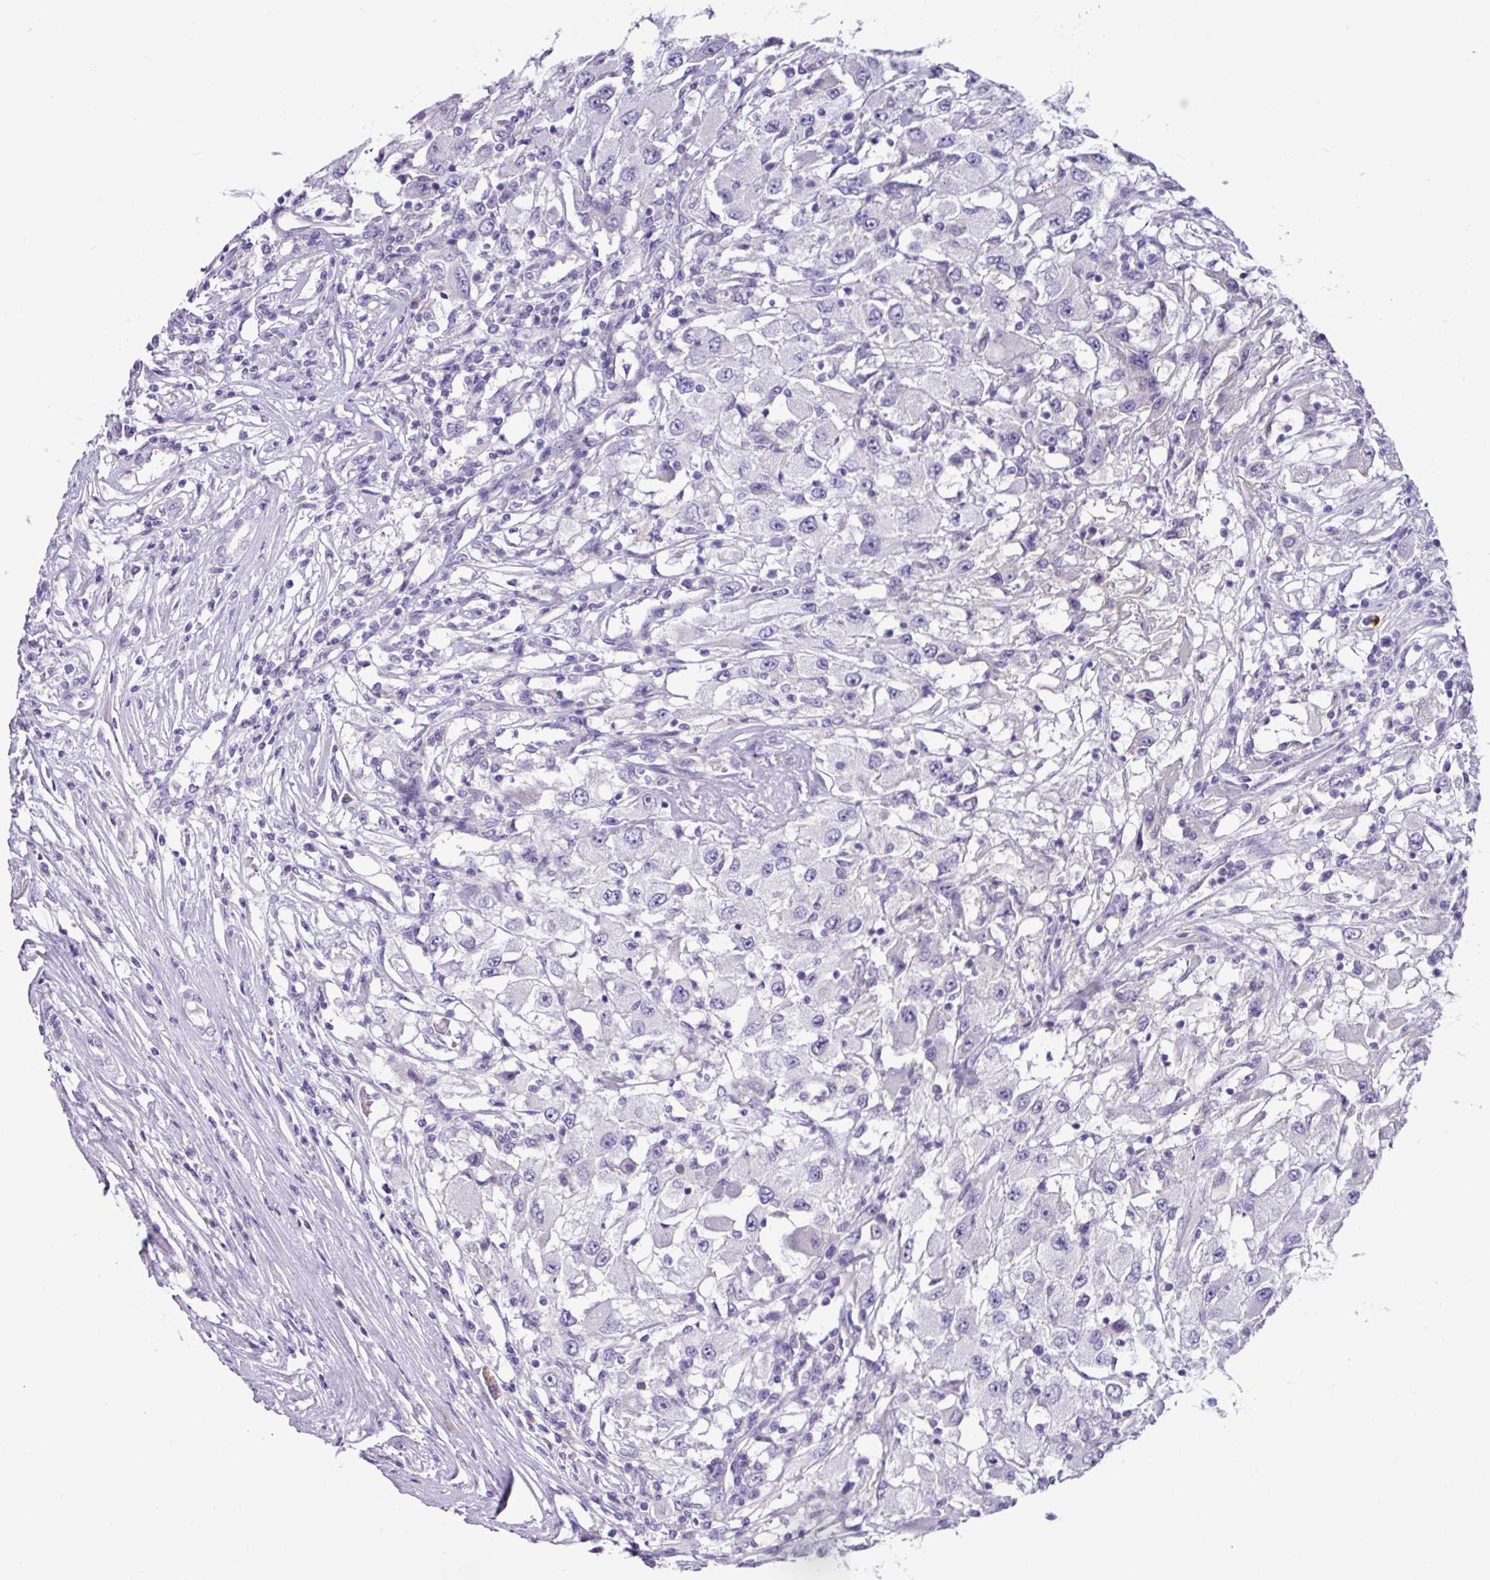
{"staining": {"intensity": "negative", "quantity": "none", "location": "none"}, "tissue": "renal cancer", "cell_type": "Tumor cells", "image_type": "cancer", "snomed": [{"axis": "morphology", "description": "Adenocarcinoma, NOS"}, {"axis": "topography", "description": "Kidney"}], "caption": "The IHC image has no significant positivity in tumor cells of renal cancer tissue.", "gene": "ZNF524", "patient": {"sex": "female", "age": 67}}